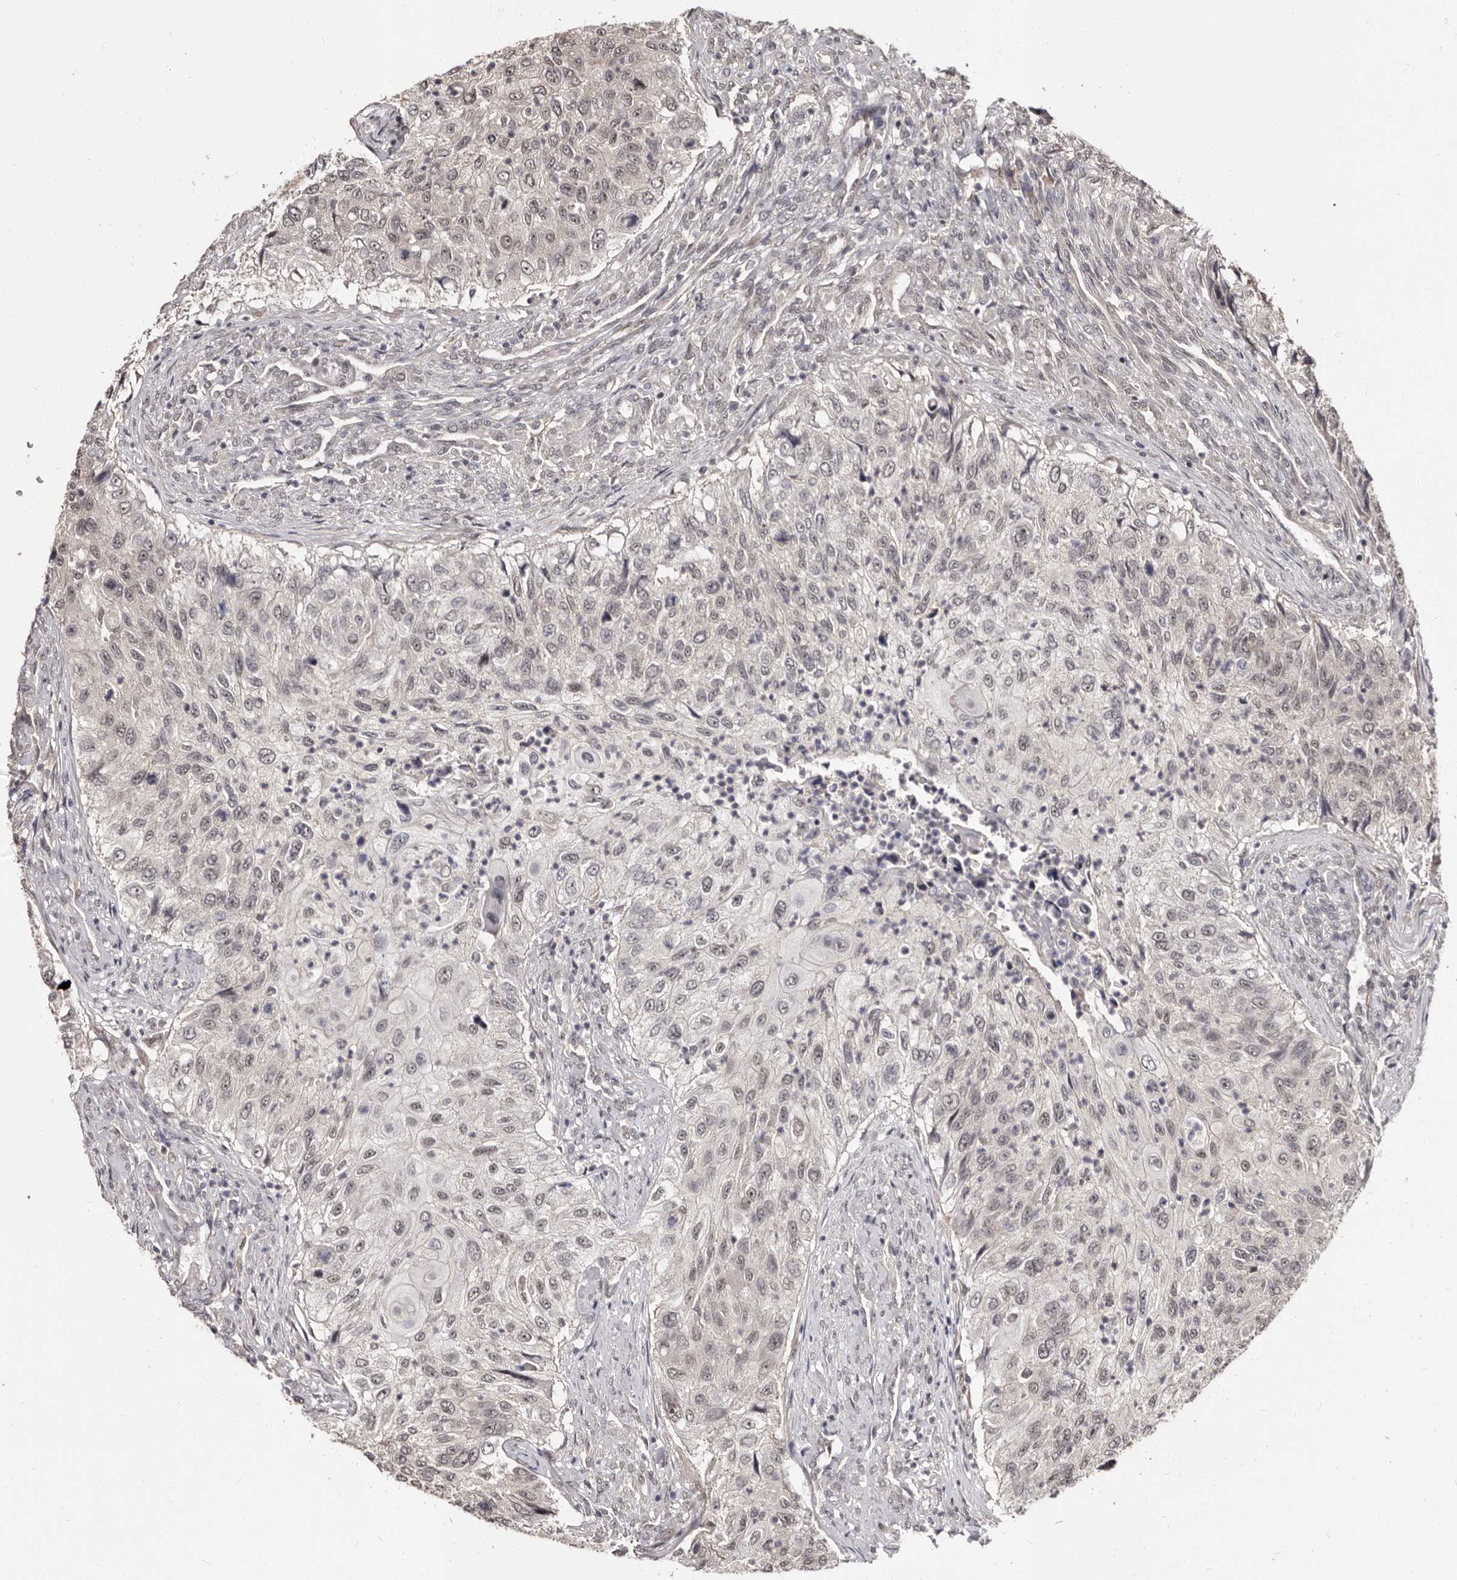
{"staining": {"intensity": "negative", "quantity": "none", "location": "none"}, "tissue": "urothelial cancer", "cell_type": "Tumor cells", "image_type": "cancer", "snomed": [{"axis": "morphology", "description": "Urothelial carcinoma, High grade"}, {"axis": "topography", "description": "Urinary bladder"}], "caption": "This is a histopathology image of IHC staining of urothelial cancer, which shows no positivity in tumor cells.", "gene": "TBC1D22B", "patient": {"sex": "female", "age": 60}}